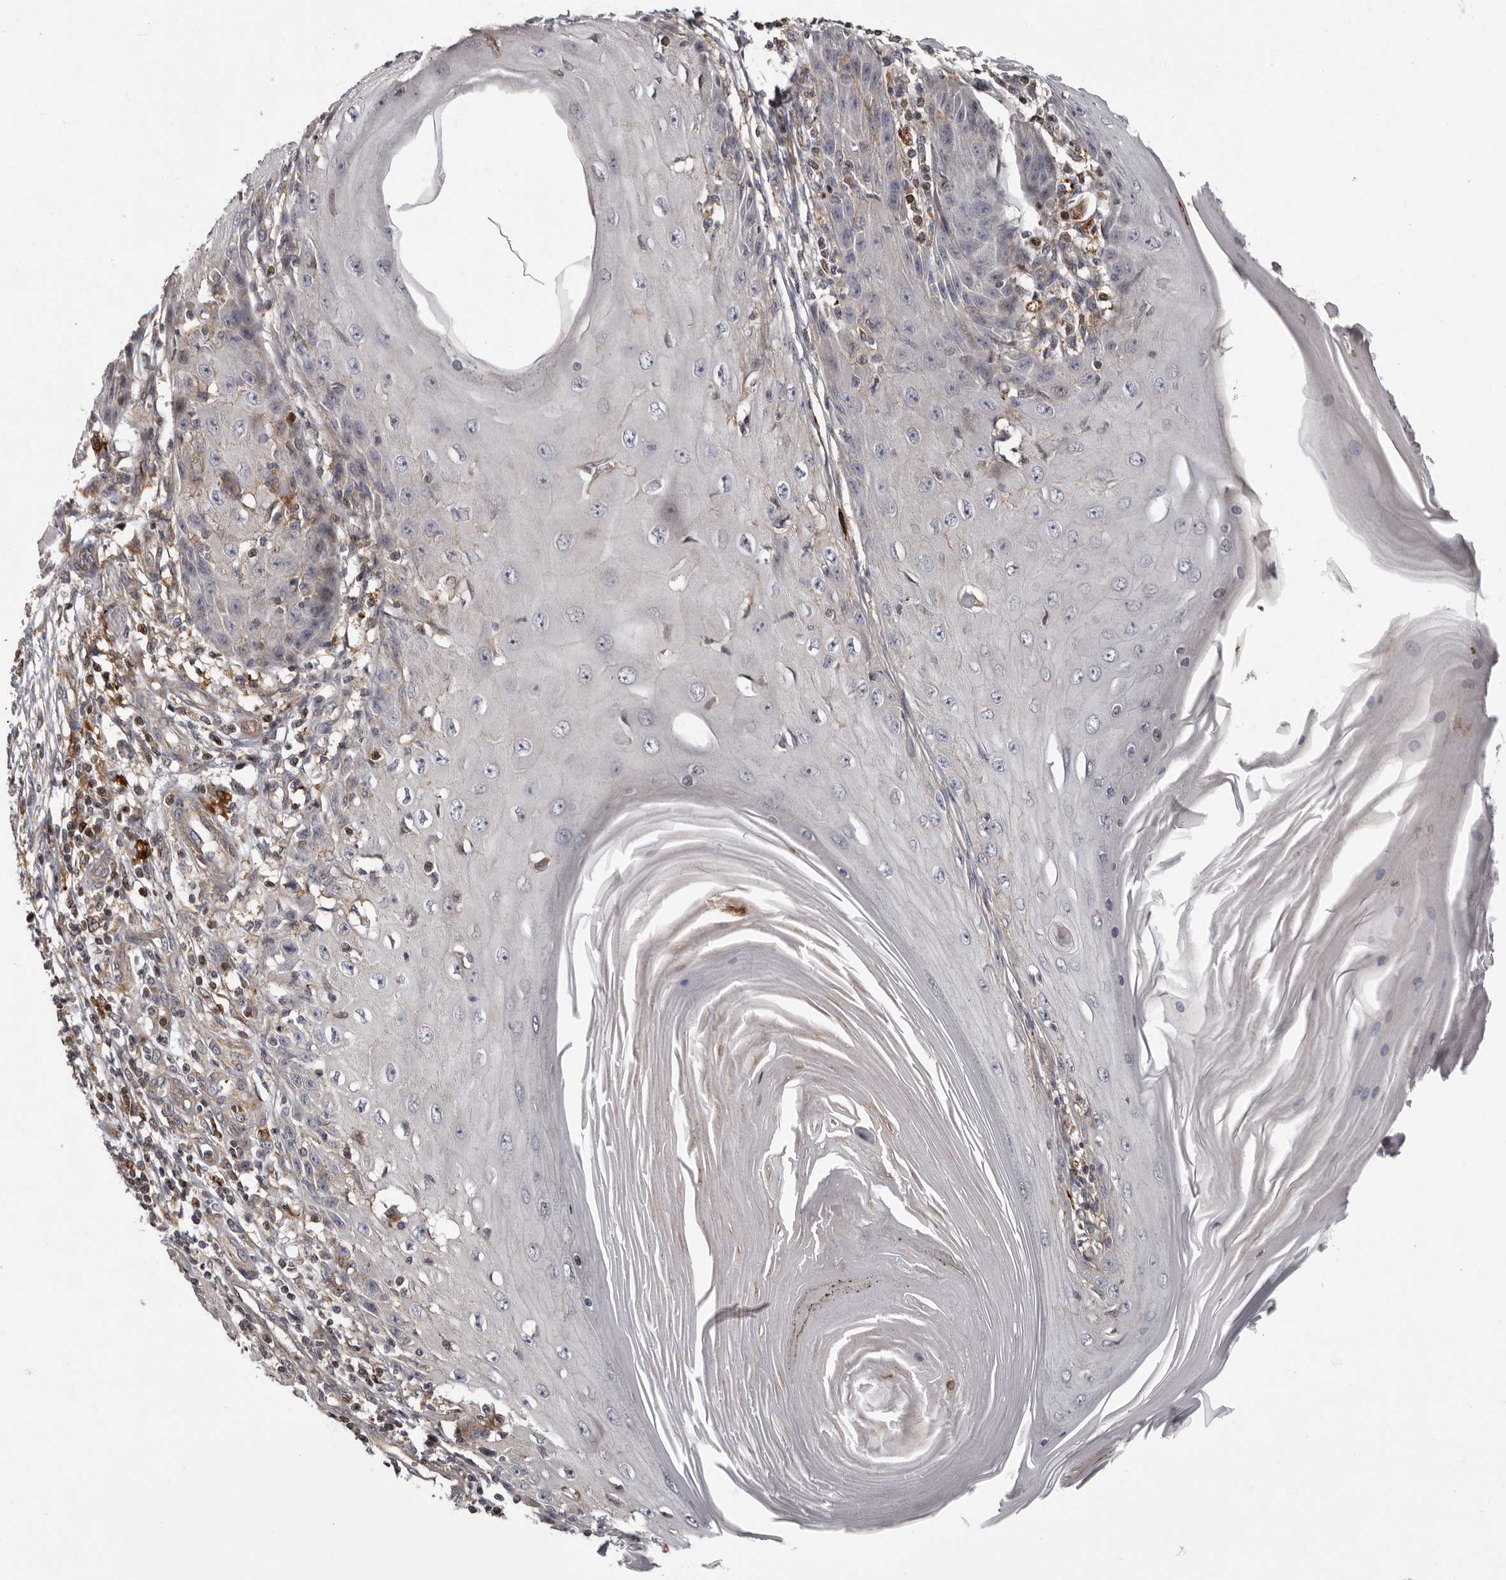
{"staining": {"intensity": "negative", "quantity": "none", "location": "none"}, "tissue": "skin cancer", "cell_type": "Tumor cells", "image_type": "cancer", "snomed": [{"axis": "morphology", "description": "Squamous cell carcinoma, NOS"}, {"axis": "topography", "description": "Skin"}], "caption": "Protein analysis of skin cancer reveals no significant expression in tumor cells.", "gene": "FGFR4", "patient": {"sex": "female", "age": 73}}